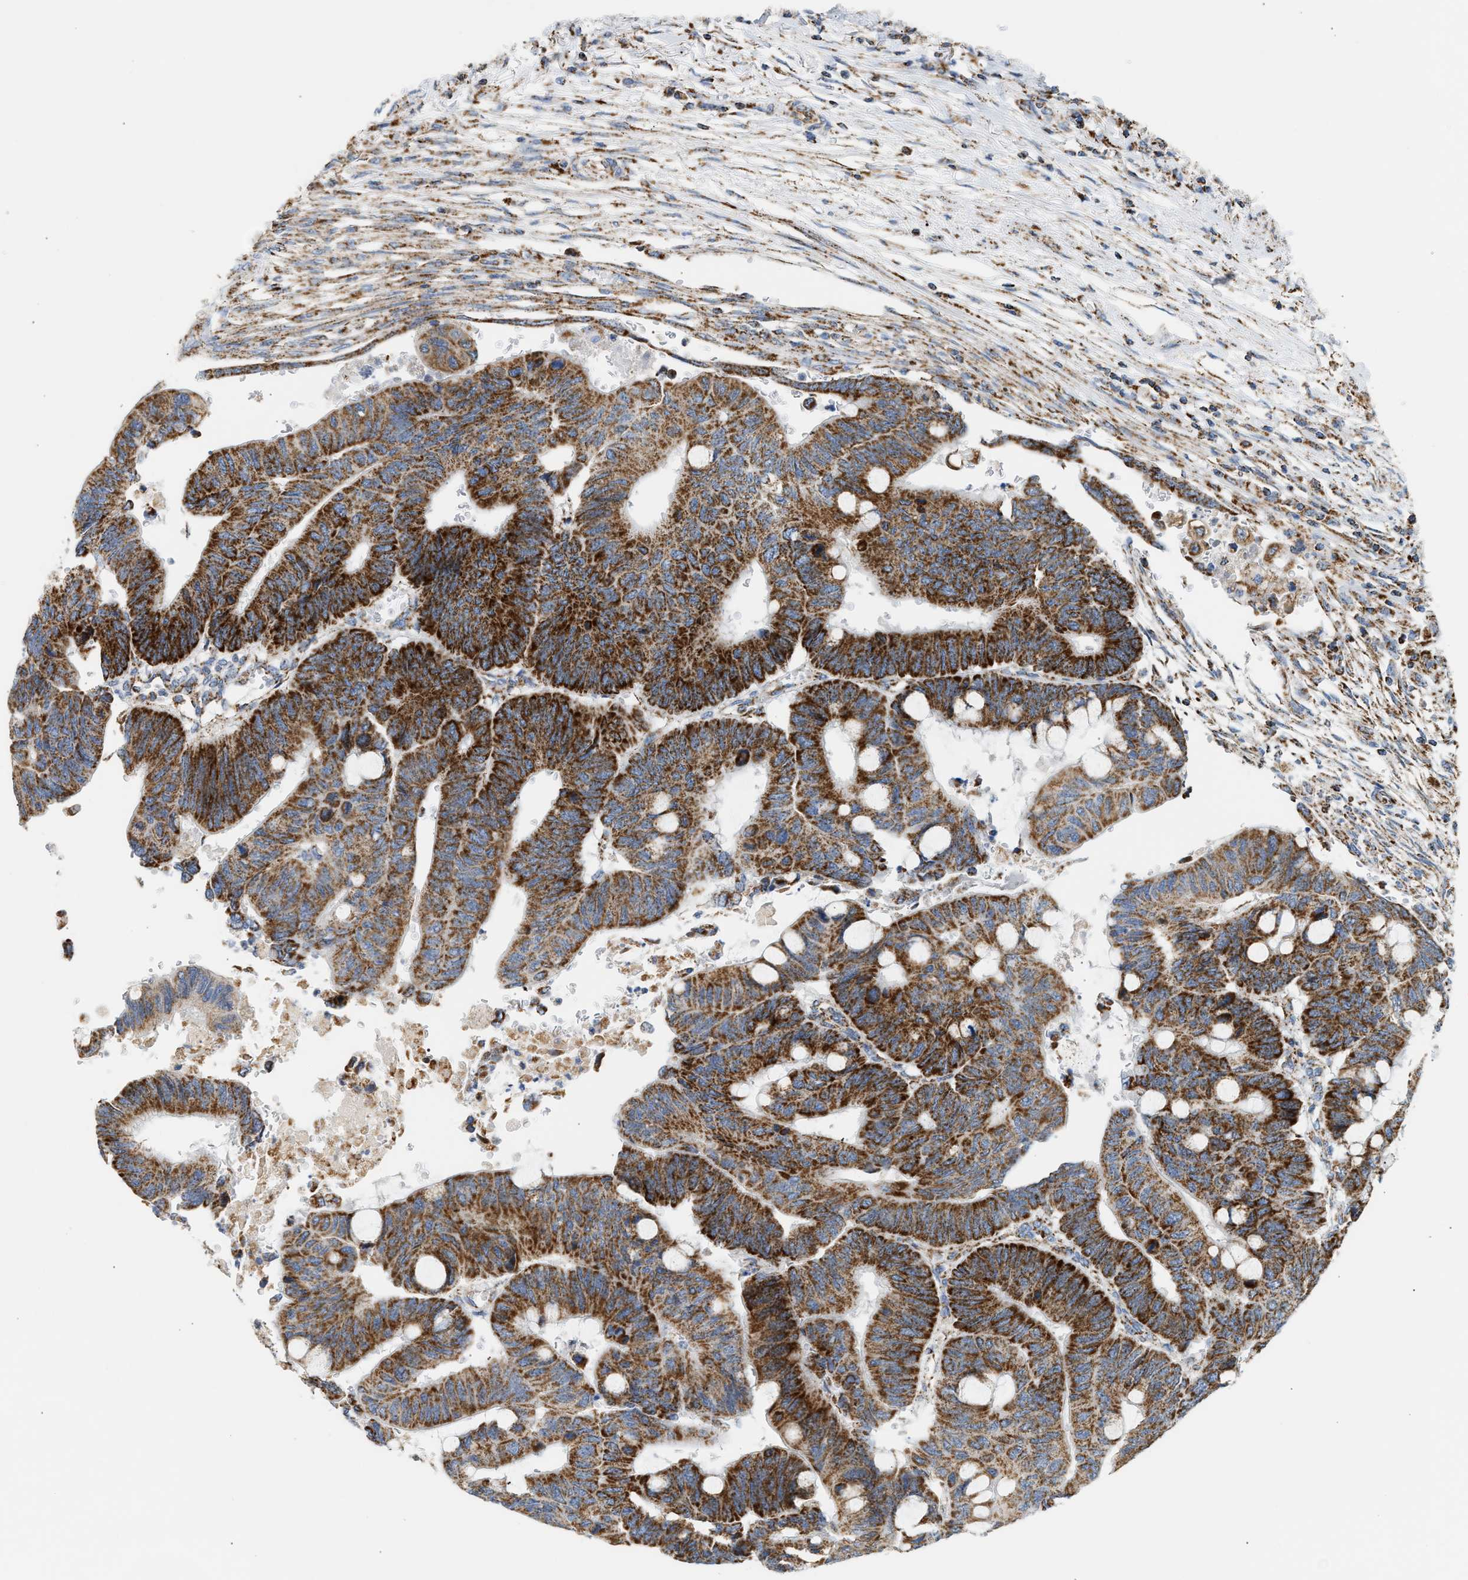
{"staining": {"intensity": "strong", "quantity": ">75%", "location": "cytoplasmic/membranous"}, "tissue": "colorectal cancer", "cell_type": "Tumor cells", "image_type": "cancer", "snomed": [{"axis": "morphology", "description": "Normal tissue, NOS"}, {"axis": "morphology", "description": "Adenocarcinoma, NOS"}, {"axis": "topography", "description": "Rectum"}, {"axis": "topography", "description": "Peripheral nerve tissue"}], "caption": "A brown stain shows strong cytoplasmic/membranous expression of a protein in adenocarcinoma (colorectal) tumor cells. The protein is stained brown, and the nuclei are stained in blue (DAB (3,3'-diaminobenzidine) IHC with brightfield microscopy, high magnification).", "gene": "OGDH", "patient": {"sex": "male", "age": 92}}